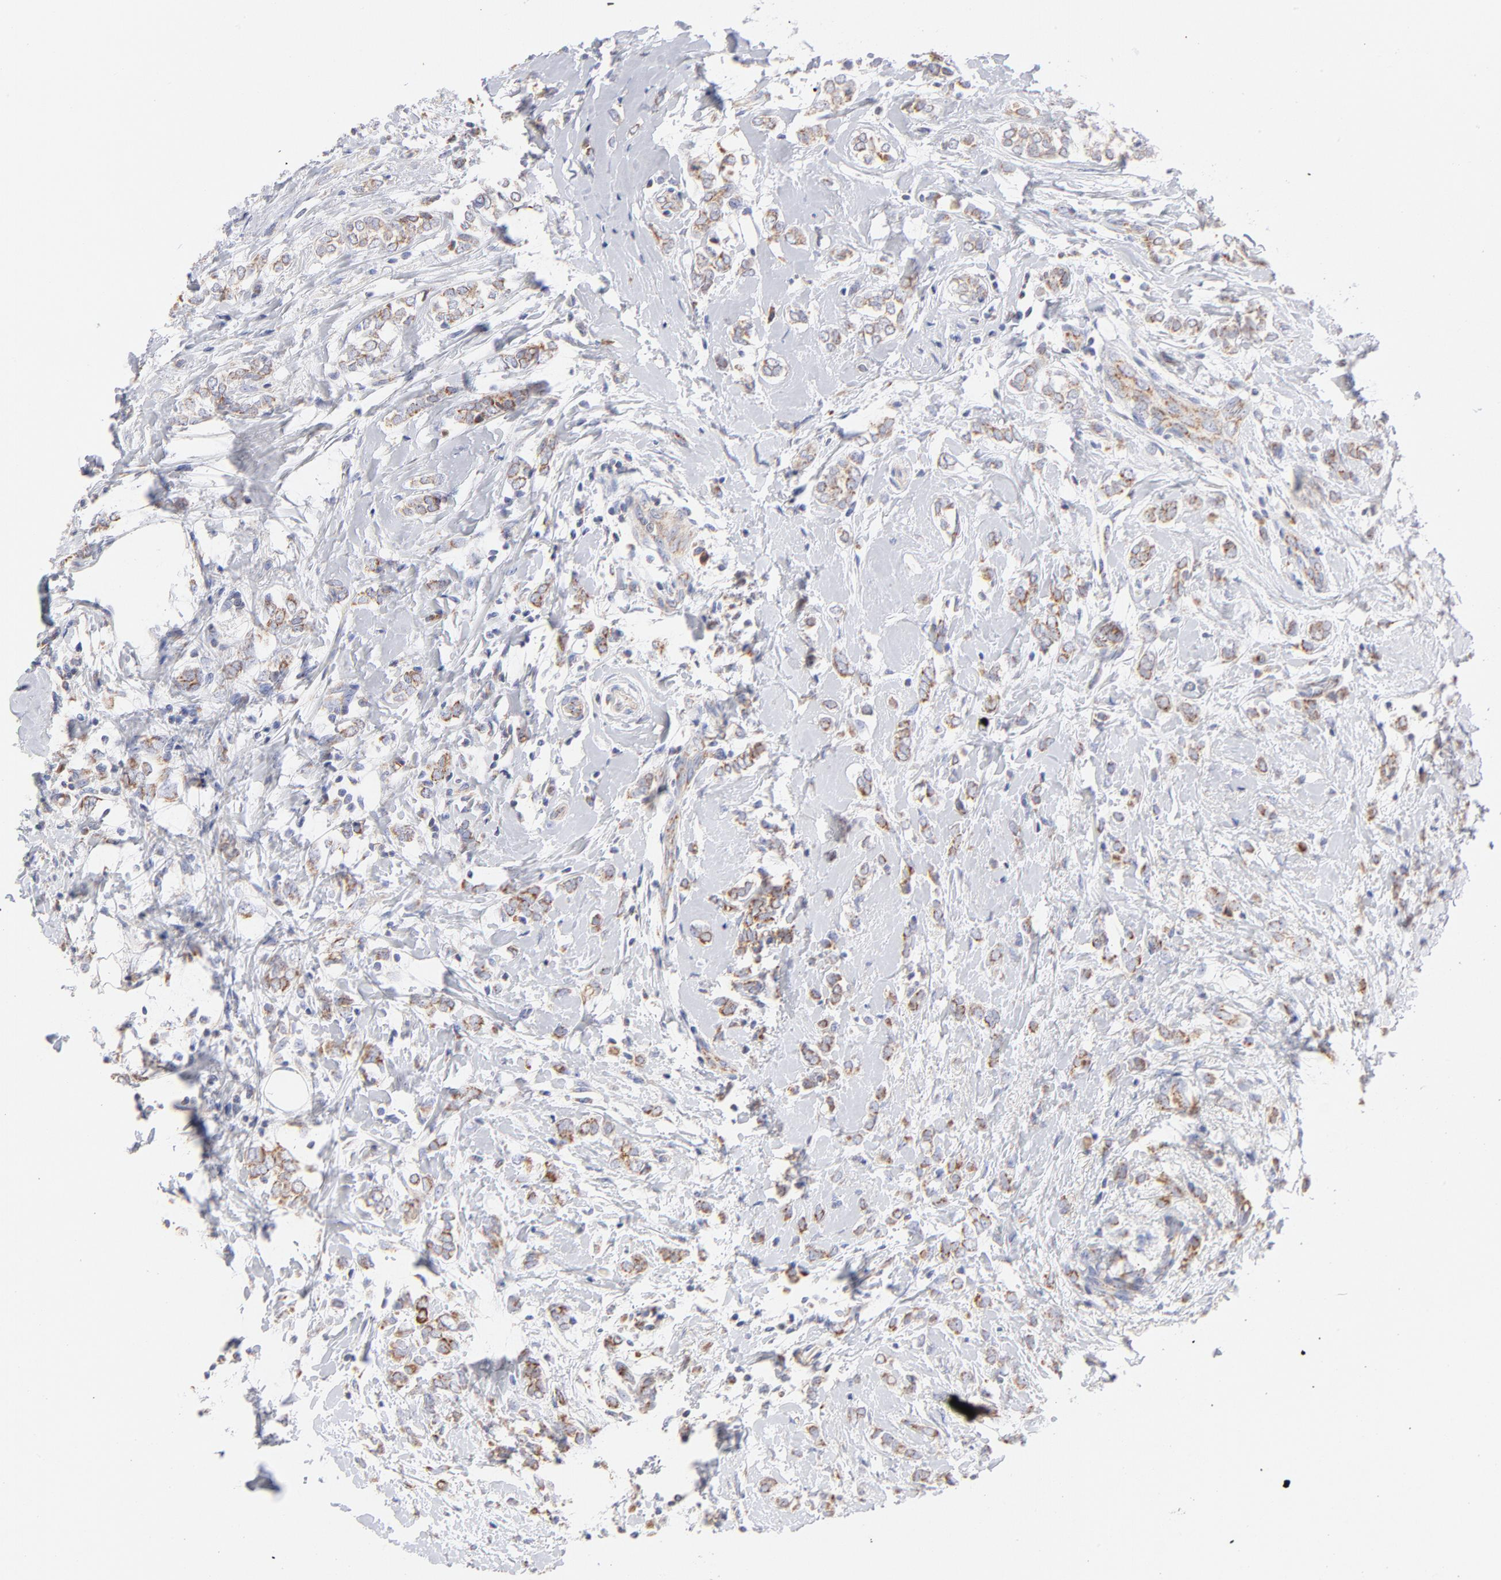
{"staining": {"intensity": "weak", "quantity": ">75%", "location": "cytoplasmic/membranous"}, "tissue": "breast cancer", "cell_type": "Tumor cells", "image_type": "cancer", "snomed": [{"axis": "morphology", "description": "Normal tissue, NOS"}, {"axis": "morphology", "description": "Lobular carcinoma"}, {"axis": "topography", "description": "Breast"}], "caption": "A photomicrograph of human lobular carcinoma (breast) stained for a protein displays weak cytoplasmic/membranous brown staining in tumor cells.", "gene": "TIMM8A", "patient": {"sex": "female", "age": 47}}